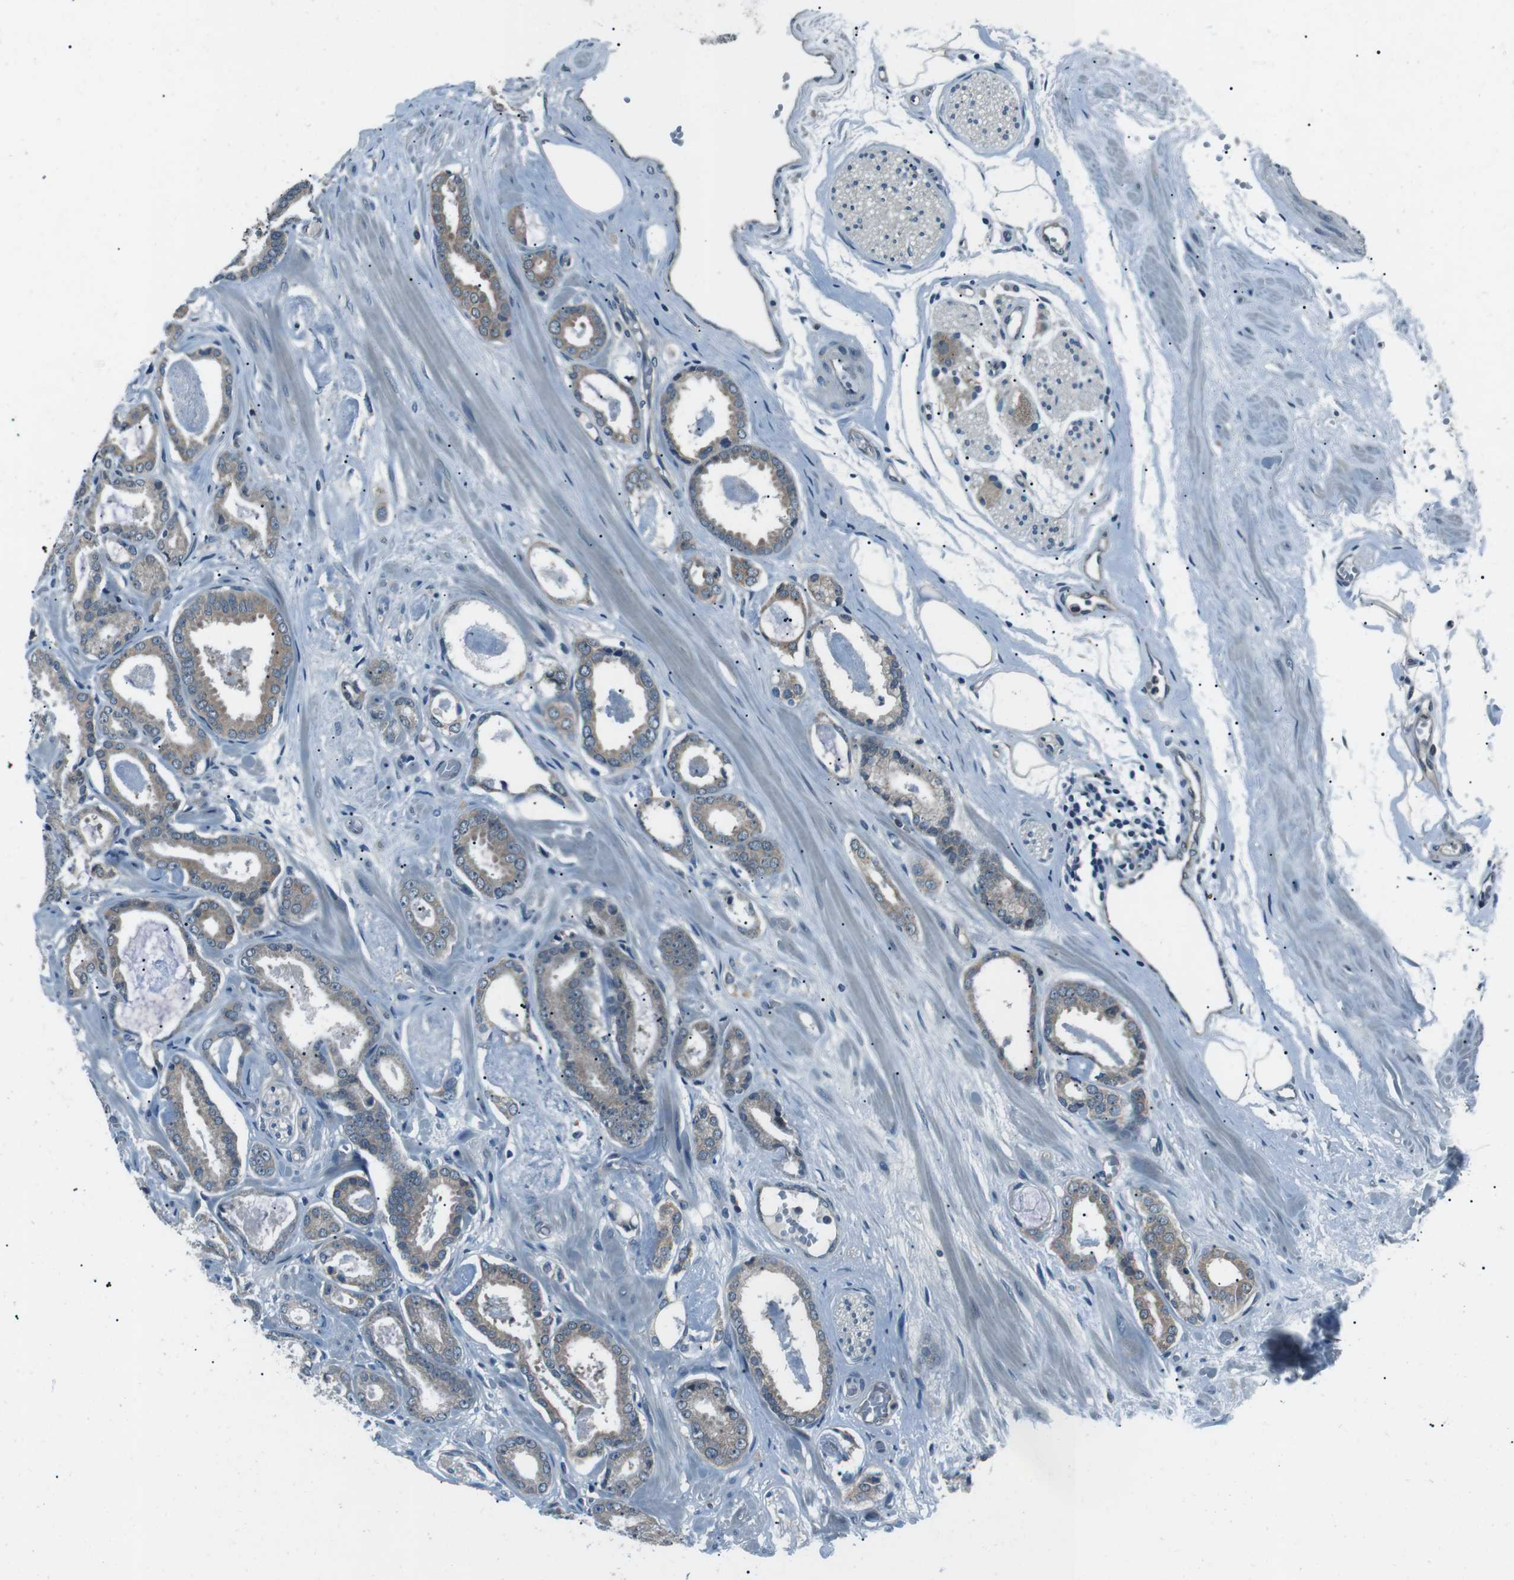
{"staining": {"intensity": "weak", "quantity": "<25%", "location": "cytoplasmic/membranous"}, "tissue": "prostate cancer", "cell_type": "Tumor cells", "image_type": "cancer", "snomed": [{"axis": "morphology", "description": "Adenocarcinoma, Low grade"}, {"axis": "topography", "description": "Prostate"}], "caption": "This image is of prostate cancer (adenocarcinoma (low-grade)) stained with immunohistochemistry (IHC) to label a protein in brown with the nuclei are counter-stained blue. There is no staining in tumor cells.", "gene": "LRIG2", "patient": {"sex": "male", "age": 53}}